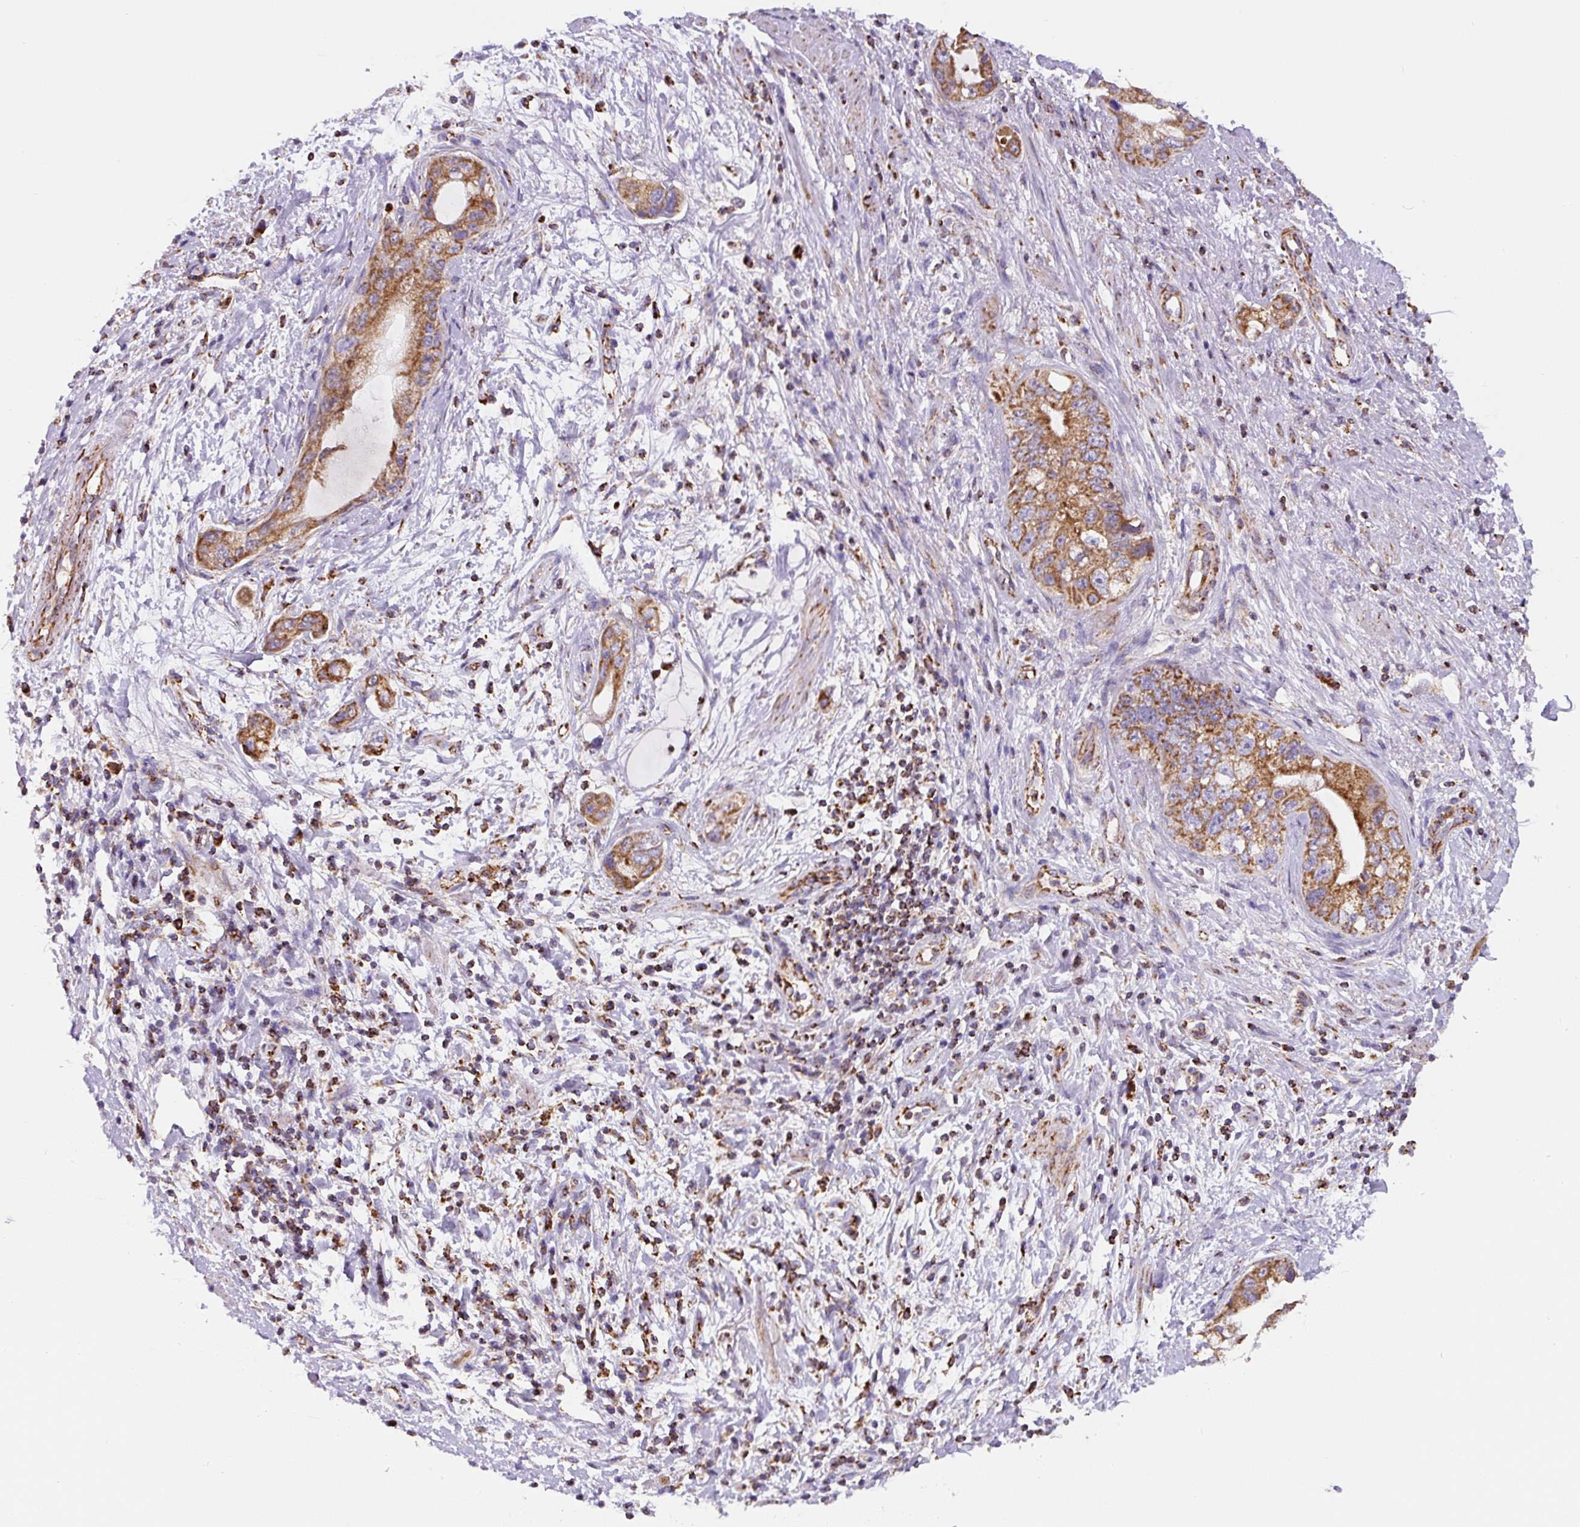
{"staining": {"intensity": "moderate", "quantity": ">75%", "location": "cytoplasmic/membranous"}, "tissue": "pancreatic cancer", "cell_type": "Tumor cells", "image_type": "cancer", "snomed": [{"axis": "morphology", "description": "Adenocarcinoma, NOS"}, {"axis": "topography", "description": "Pancreas"}], "caption": "A medium amount of moderate cytoplasmic/membranous expression is present in approximately >75% of tumor cells in adenocarcinoma (pancreatic) tissue.", "gene": "MT-CO2", "patient": {"sex": "female", "age": 73}}